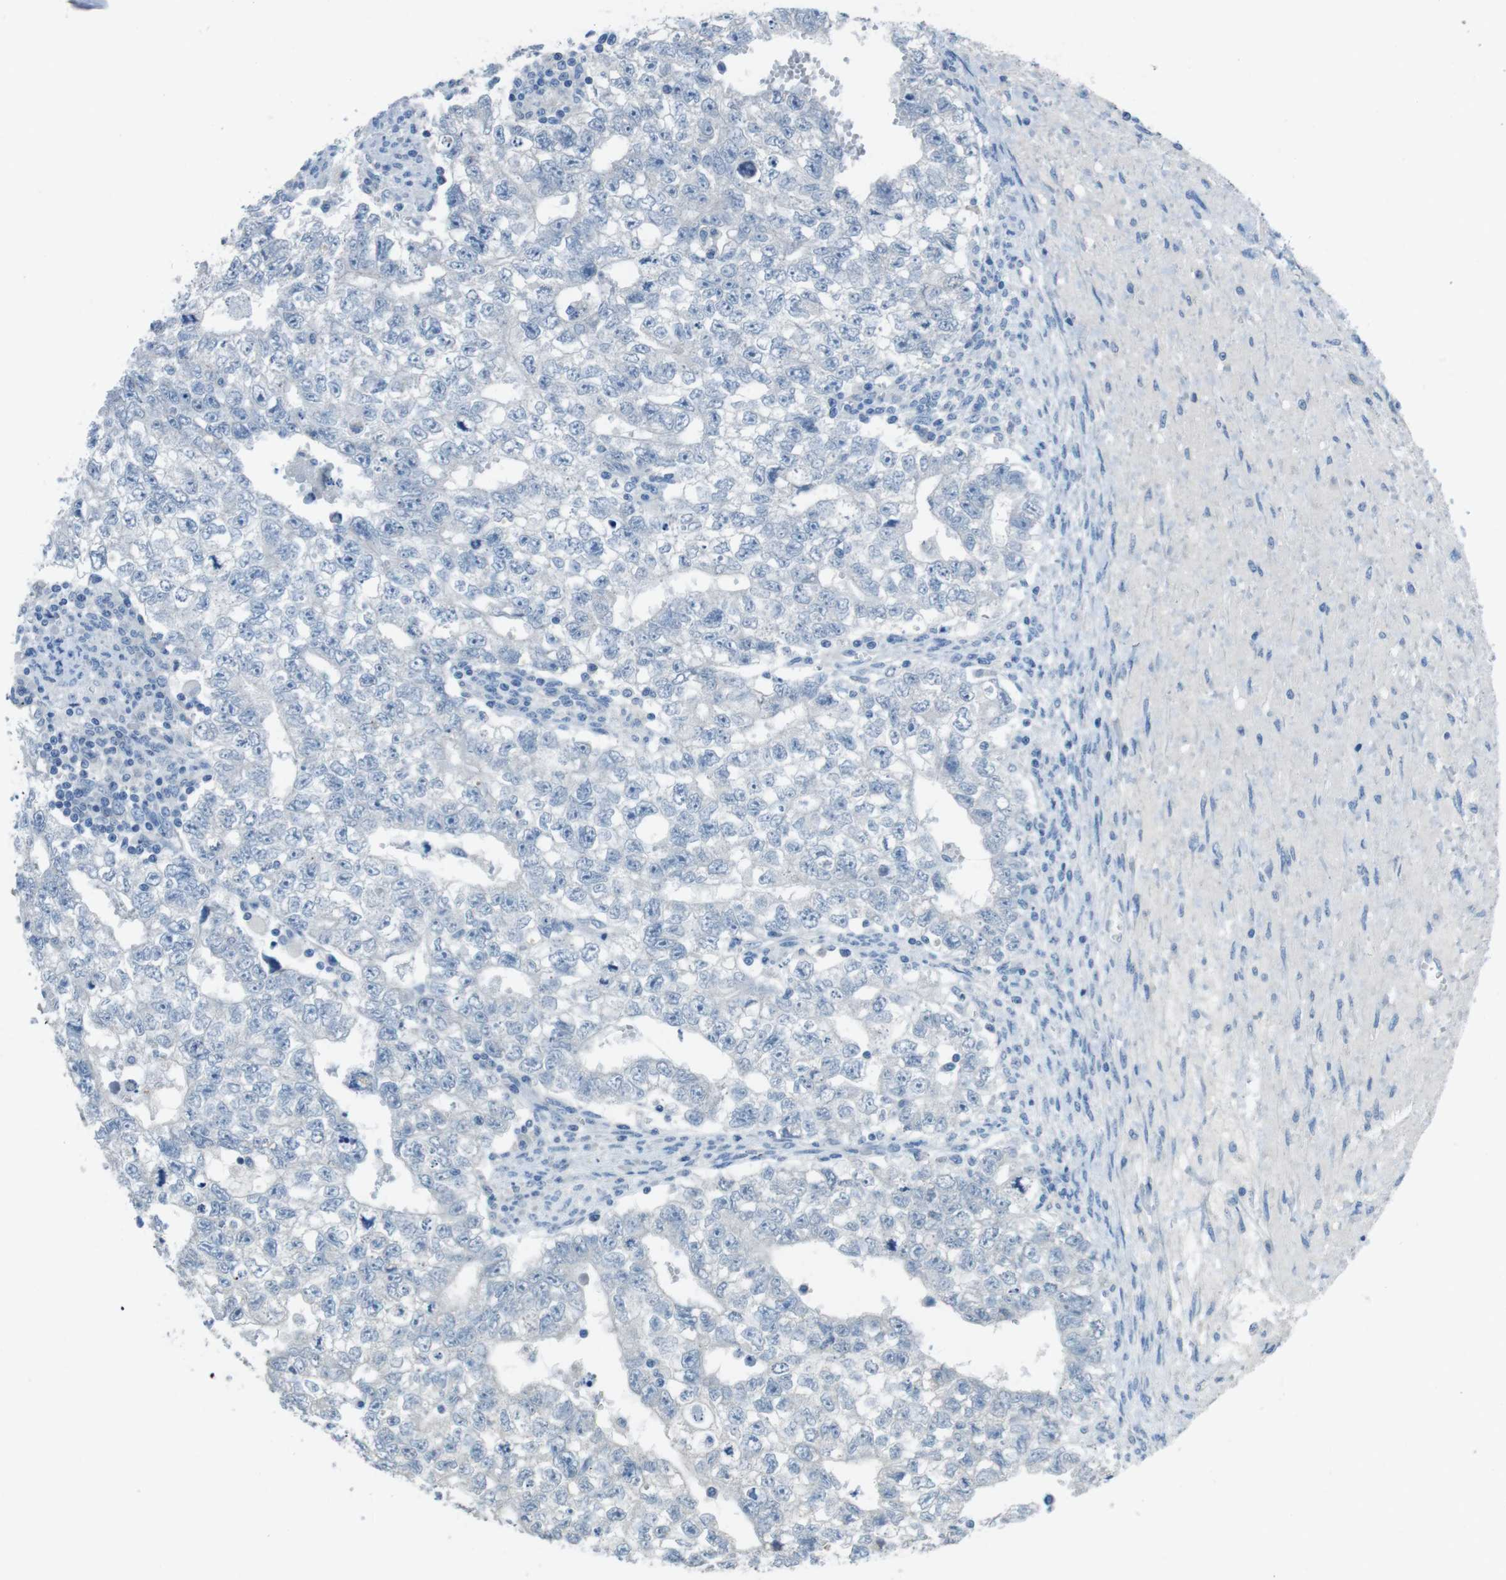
{"staining": {"intensity": "negative", "quantity": "none", "location": "none"}, "tissue": "testis cancer", "cell_type": "Tumor cells", "image_type": "cancer", "snomed": [{"axis": "morphology", "description": "Seminoma, NOS"}, {"axis": "morphology", "description": "Carcinoma, Embryonal, NOS"}, {"axis": "topography", "description": "Testis"}], "caption": "Immunohistochemistry of testis seminoma exhibits no staining in tumor cells.", "gene": "CYP2C8", "patient": {"sex": "male", "age": 38}}